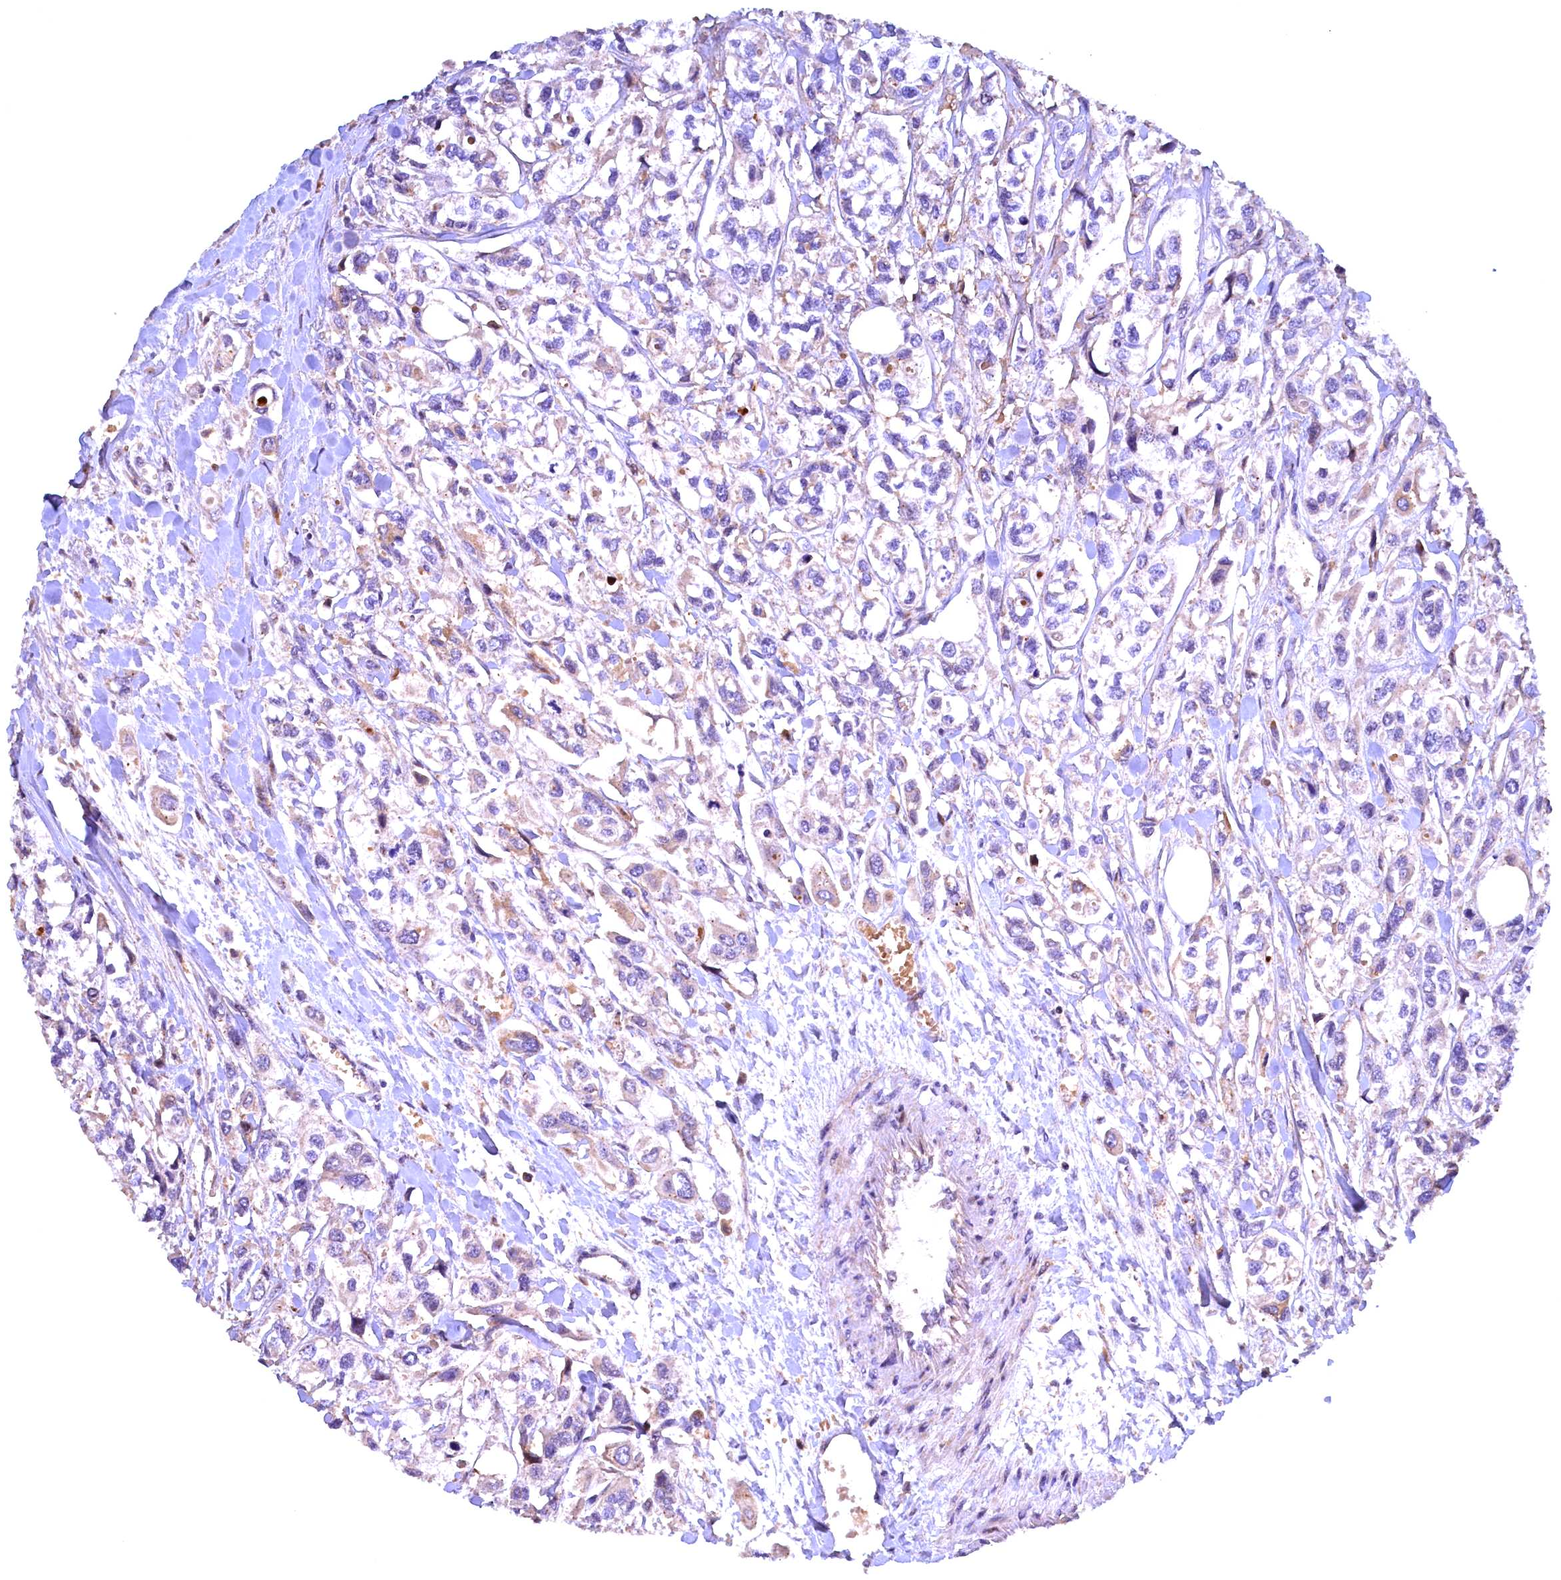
{"staining": {"intensity": "weak", "quantity": "<25%", "location": "cytoplasmic/membranous"}, "tissue": "urothelial cancer", "cell_type": "Tumor cells", "image_type": "cancer", "snomed": [{"axis": "morphology", "description": "Urothelial carcinoma, High grade"}, {"axis": "topography", "description": "Urinary bladder"}], "caption": "Tumor cells are negative for brown protein staining in urothelial carcinoma (high-grade).", "gene": "NAIP", "patient": {"sex": "male", "age": 67}}